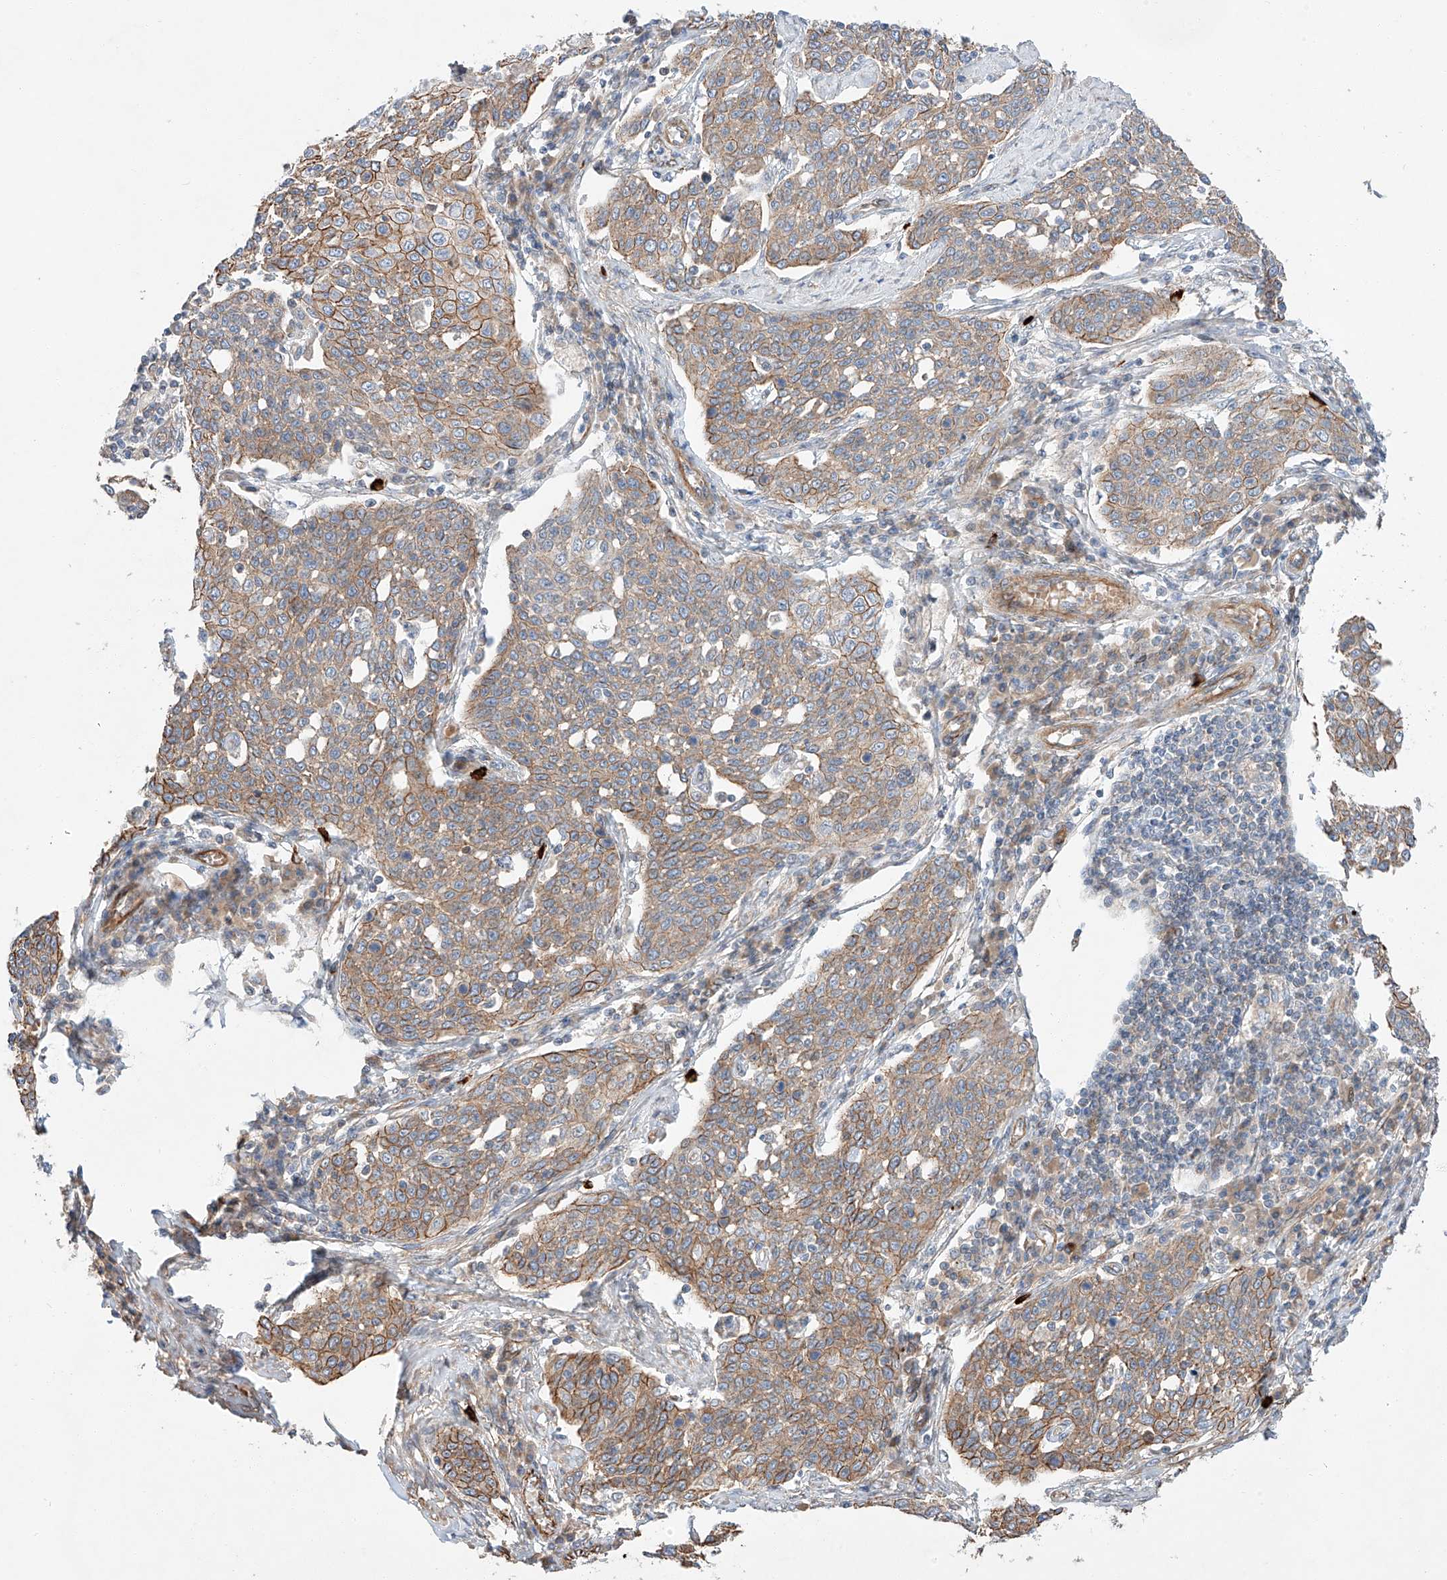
{"staining": {"intensity": "moderate", "quantity": ">75%", "location": "cytoplasmic/membranous"}, "tissue": "cervical cancer", "cell_type": "Tumor cells", "image_type": "cancer", "snomed": [{"axis": "morphology", "description": "Squamous cell carcinoma, NOS"}, {"axis": "topography", "description": "Cervix"}], "caption": "Squamous cell carcinoma (cervical) stained for a protein reveals moderate cytoplasmic/membranous positivity in tumor cells.", "gene": "MINDY4", "patient": {"sex": "female", "age": 34}}